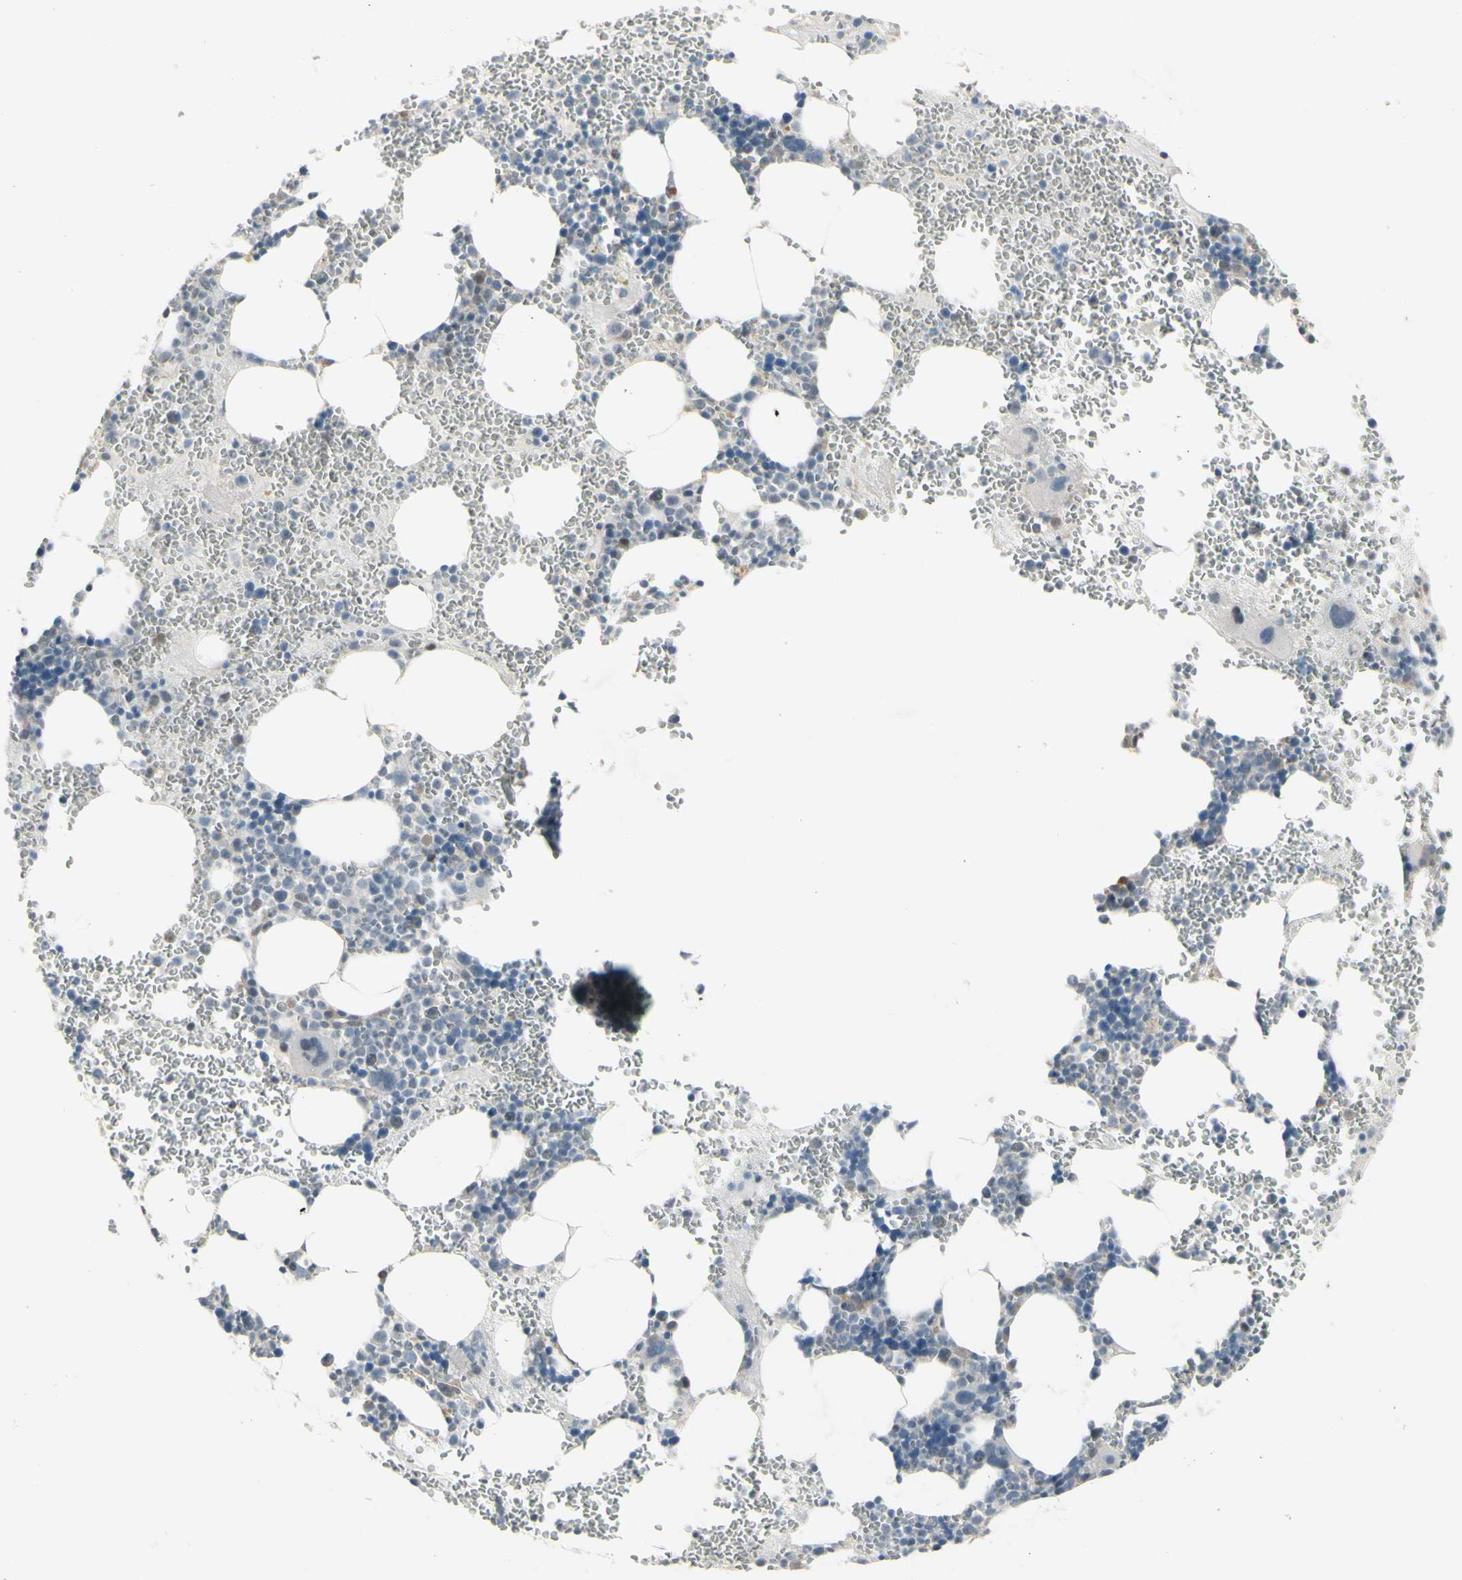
{"staining": {"intensity": "negative", "quantity": "none", "location": "none"}, "tissue": "bone marrow", "cell_type": "Hematopoietic cells", "image_type": "normal", "snomed": [{"axis": "morphology", "description": "Normal tissue, NOS"}, {"axis": "morphology", "description": "Inflammation, NOS"}, {"axis": "topography", "description": "Bone marrow"}], "caption": "IHC photomicrograph of normal human bone marrow stained for a protein (brown), which shows no staining in hematopoietic cells.", "gene": "ENSG00000285526", "patient": {"sex": "female", "age": 76}}